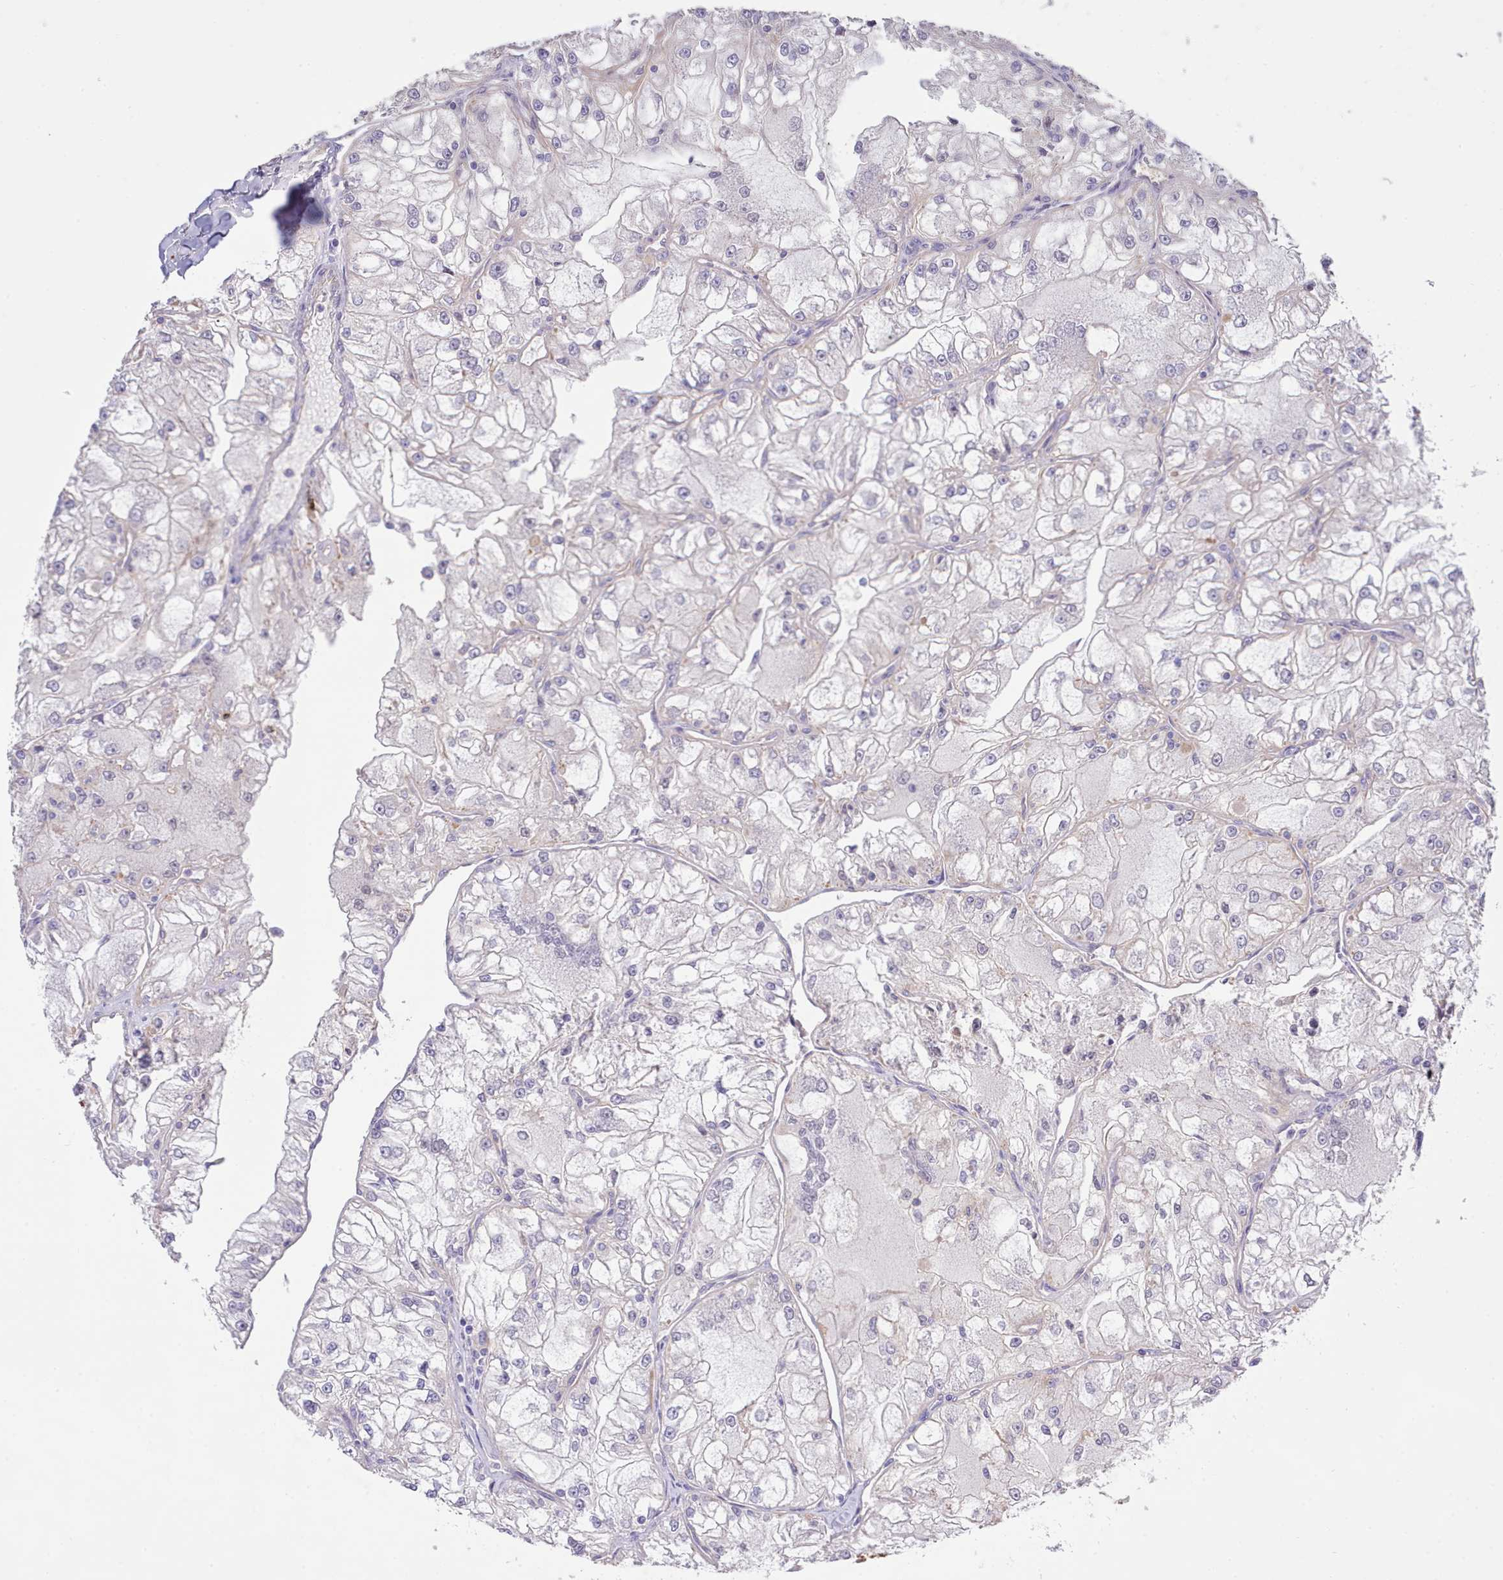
{"staining": {"intensity": "negative", "quantity": "none", "location": "none"}, "tissue": "renal cancer", "cell_type": "Tumor cells", "image_type": "cancer", "snomed": [{"axis": "morphology", "description": "Adenocarcinoma, NOS"}, {"axis": "topography", "description": "Kidney"}], "caption": "Immunohistochemical staining of human adenocarcinoma (renal) shows no significant positivity in tumor cells.", "gene": "ZC3H13", "patient": {"sex": "female", "age": 72}}